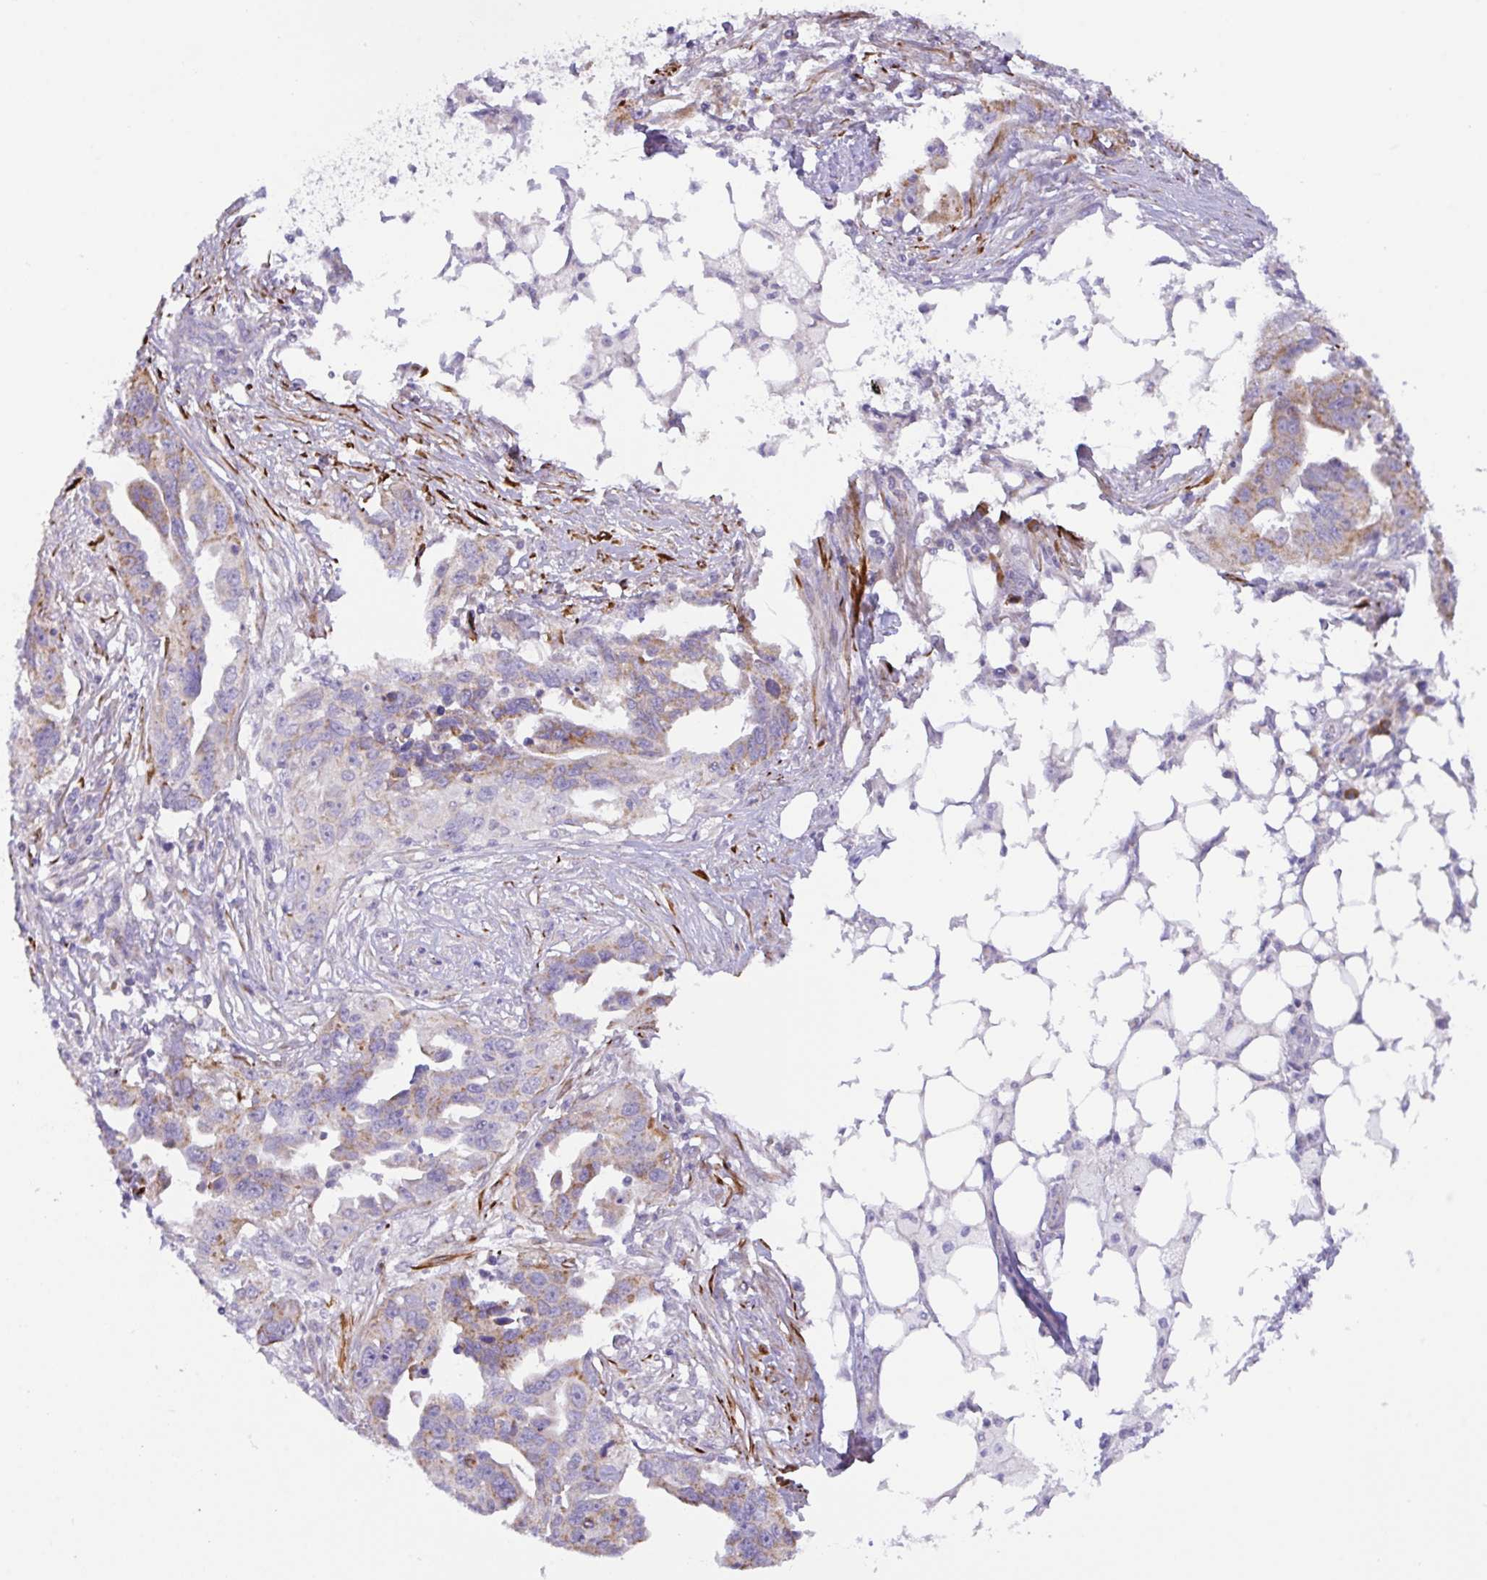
{"staining": {"intensity": "weak", "quantity": ">75%", "location": "cytoplasmic/membranous"}, "tissue": "ovarian cancer", "cell_type": "Tumor cells", "image_type": "cancer", "snomed": [{"axis": "morphology", "description": "Carcinoma, endometroid"}, {"axis": "morphology", "description": "Cystadenocarcinoma, serous, NOS"}, {"axis": "topography", "description": "Ovary"}], "caption": "A micrograph of ovarian cancer stained for a protein exhibits weak cytoplasmic/membranous brown staining in tumor cells. (brown staining indicates protein expression, while blue staining denotes nuclei).", "gene": "CHDH", "patient": {"sex": "female", "age": 45}}